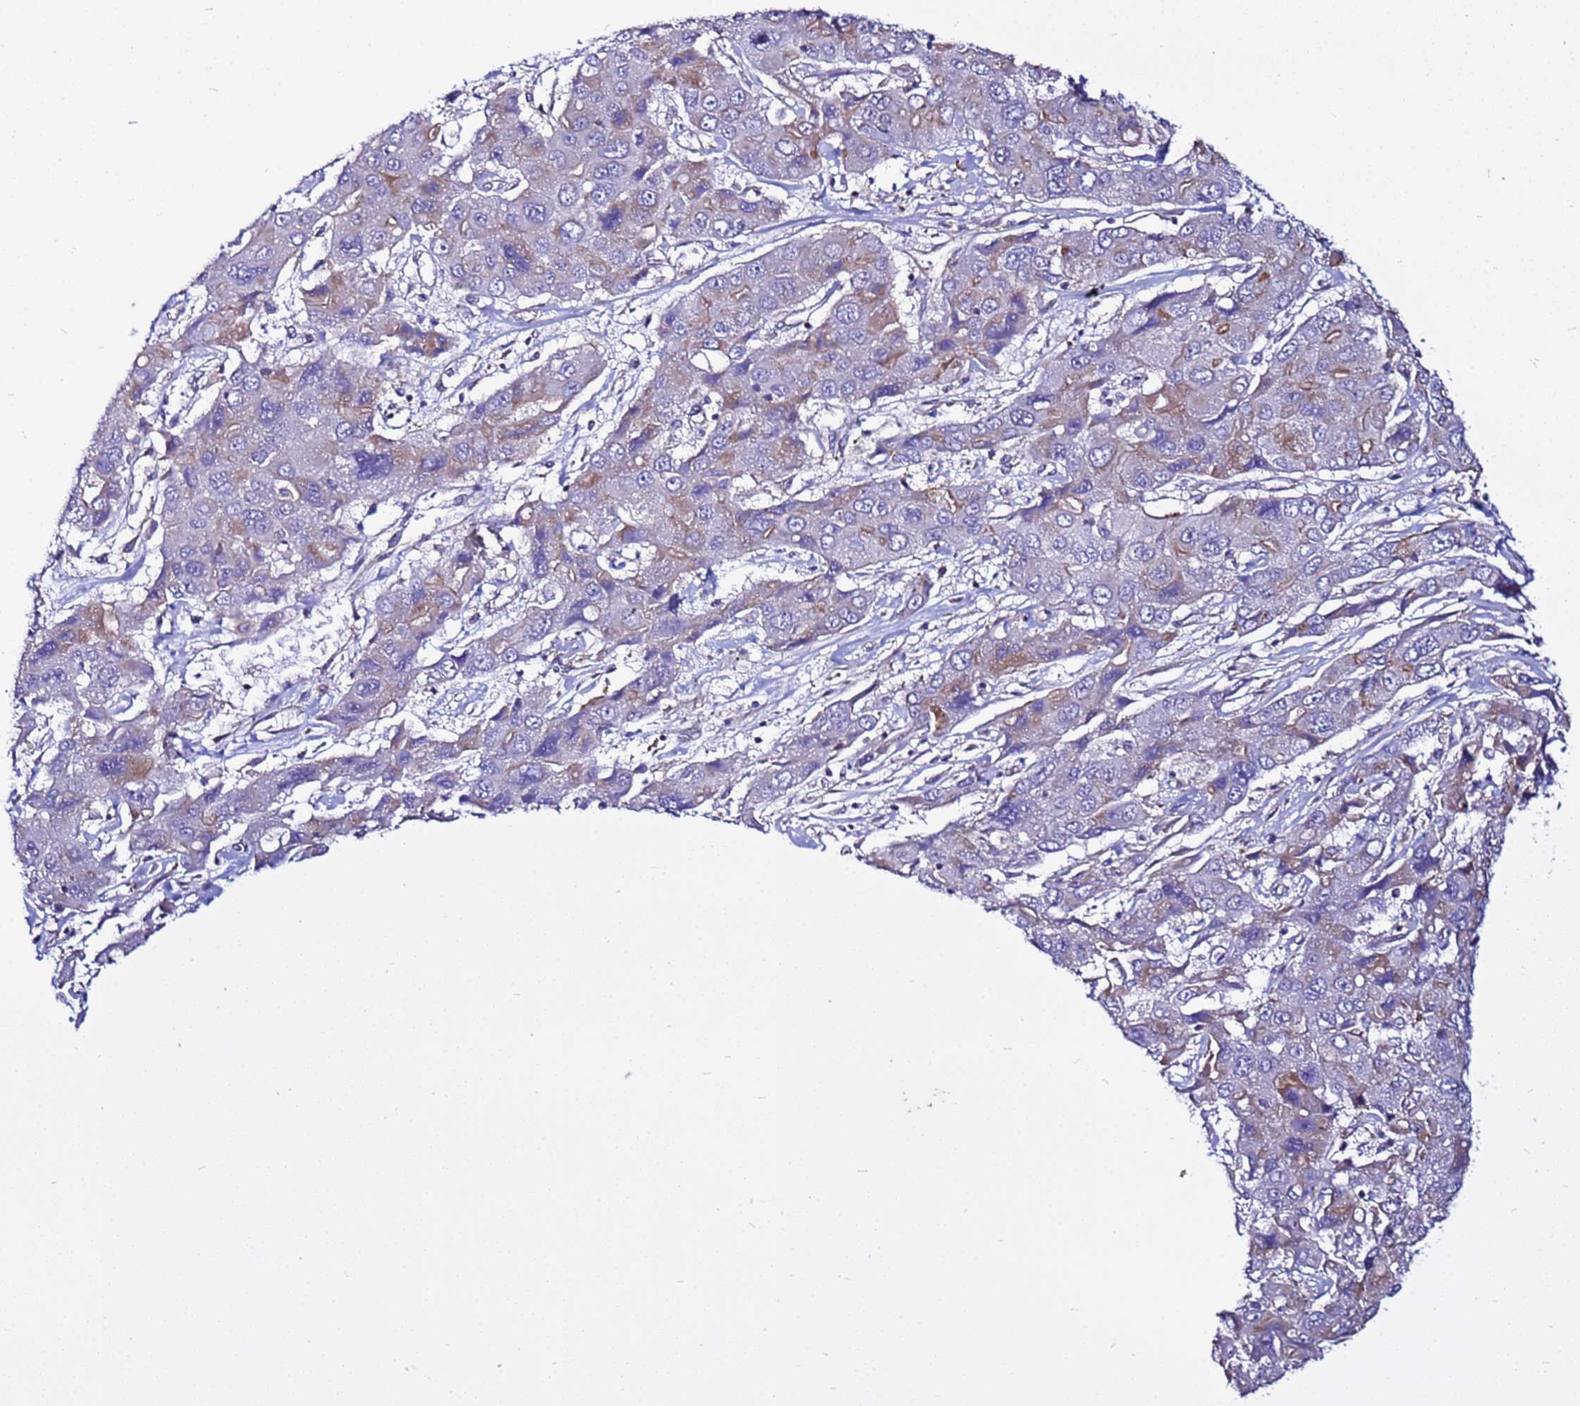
{"staining": {"intensity": "moderate", "quantity": "<25%", "location": "cytoplasmic/membranous"}, "tissue": "liver cancer", "cell_type": "Tumor cells", "image_type": "cancer", "snomed": [{"axis": "morphology", "description": "Cholangiocarcinoma"}, {"axis": "topography", "description": "Liver"}], "caption": "Brown immunohistochemical staining in cholangiocarcinoma (liver) demonstrates moderate cytoplasmic/membranous expression in about <25% of tumor cells.", "gene": "STK38", "patient": {"sex": "male", "age": 67}}